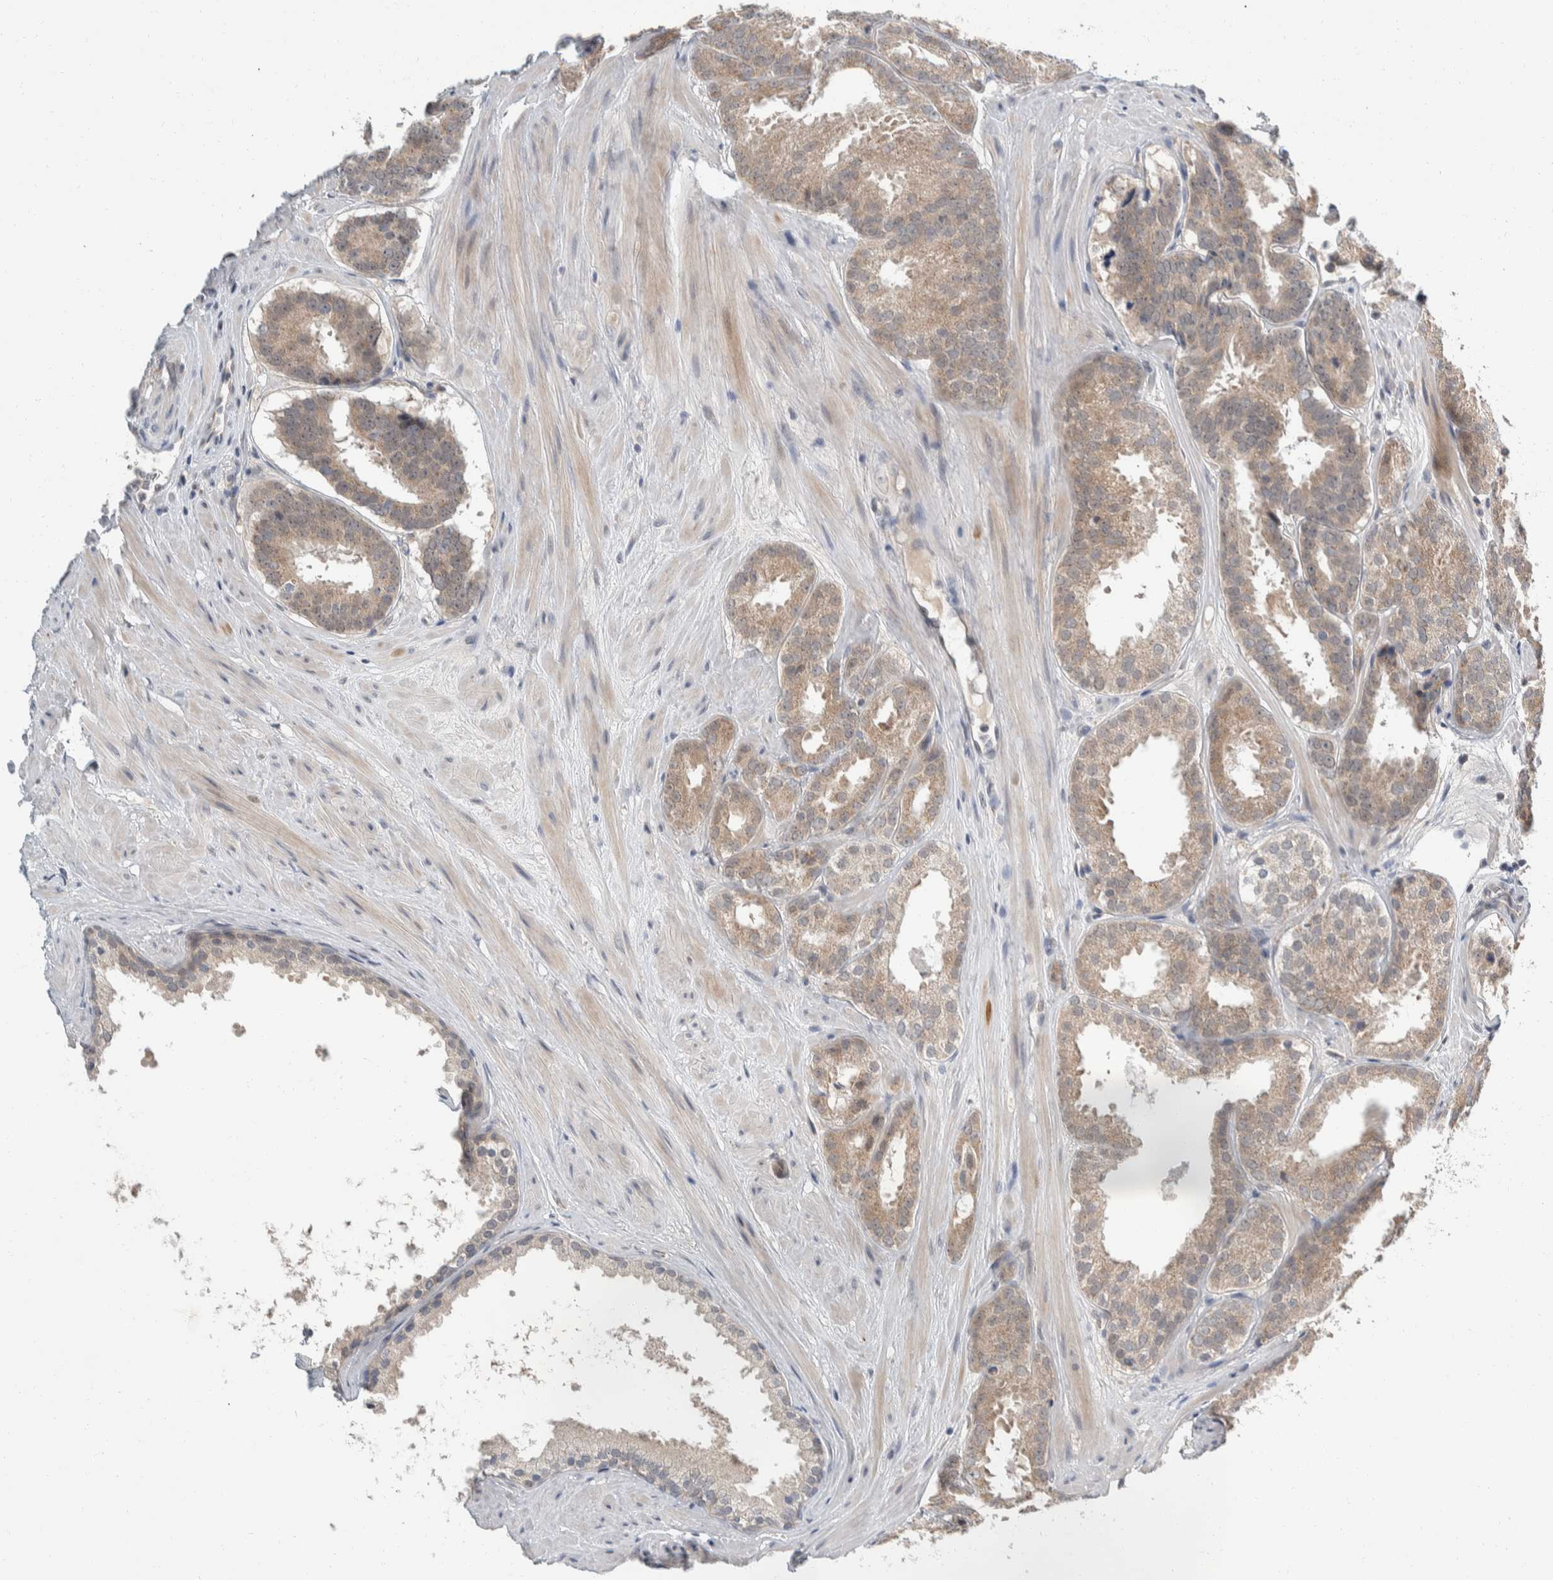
{"staining": {"intensity": "weak", "quantity": ">75%", "location": "cytoplasmic/membranous"}, "tissue": "prostate cancer", "cell_type": "Tumor cells", "image_type": "cancer", "snomed": [{"axis": "morphology", "description": "Adenocarcinoma, Low grade"}, {"axis": "topography", "description": "Prostate"}], "caption": "Protein staining of prostate cancer tissue displays weak cytoplasmic/membranous expression in about >75% of tumor cells. The protein of interest is shown in brown color, while the nuclei are stained blue.", "gene": "SHPK", "patient": {"sex": "male", "age": 69}}